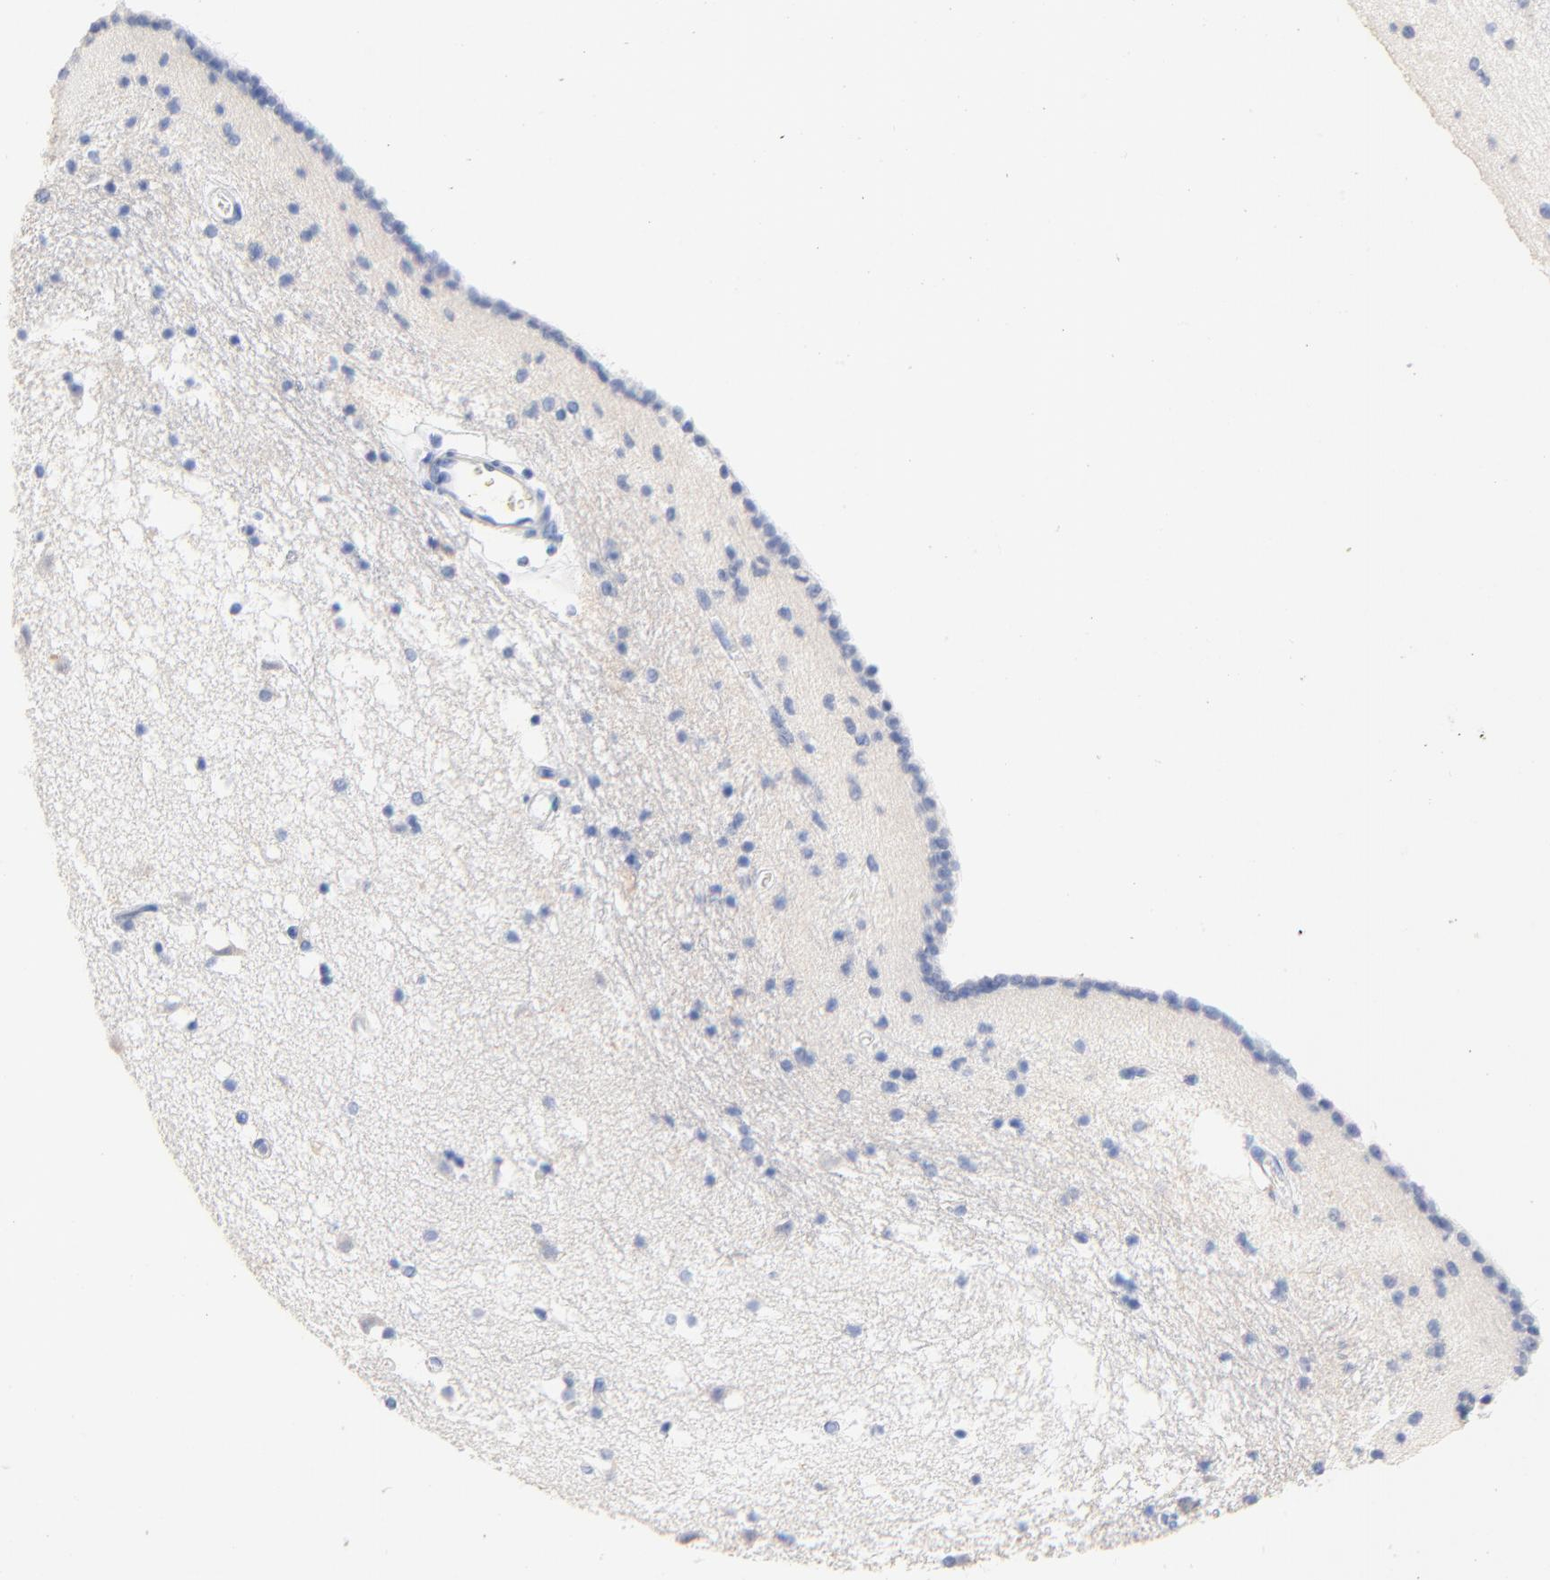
{"staining": {"intensity": "negative", "quantity": "none", "location": "none"}, "tissue": "caudate", "cell_type": "Glial cells", "image_type": "normal", "snomed": [{"axis": "morphology", "description": "Normal tissue, NOS"}, {"axis": "topography", "description": "Lateral ventricle wall"}], "caption": "This is an immunohistochemistry histopathology image of unremarkable caudate. There is no staining in glial cells.", "gene": "CPS1", "patient": {"sex": "male", "age": 45}}